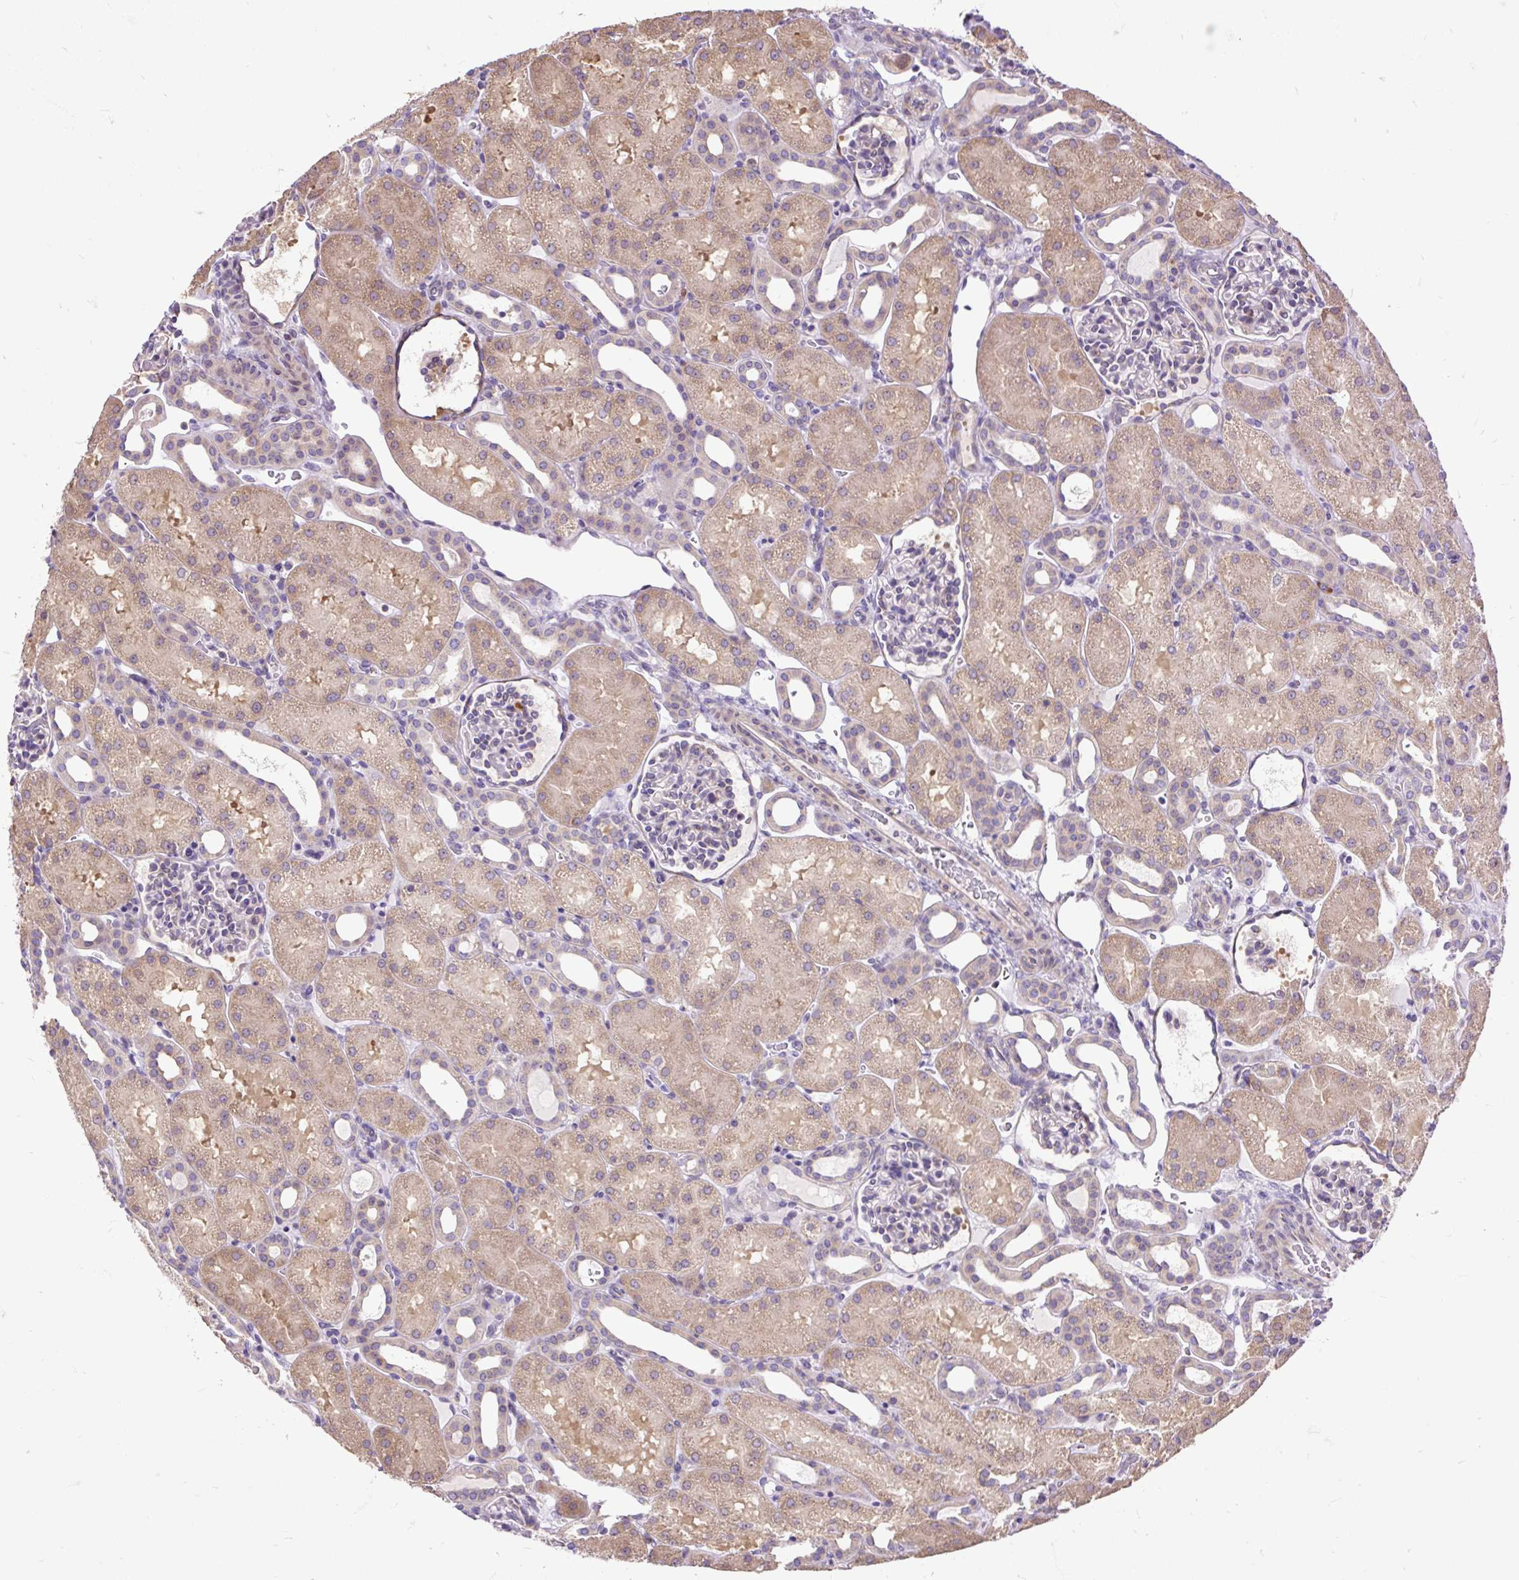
{"staining": {"intensity": "moderate", "quantity": "25%-75%", "location": "cytoplasmic/membranous"}, "tissue": "kidney", "cell_type": "Cells in glomeruli", "image_type": "normal", "snomed": [{"axis": "morphology", "description": "Normal tissue, NOS"}, {"axis": "topography", "description": "Kidney"}], "caption": "Brown immunohistochemical staining in benign human kidney exhibits moderate cytoplasmic/membranous expression in approximately 25%-75% of cells in glomeruli.", "gene": "RPS5", "patient": {"sex": "male", "age": 2}}